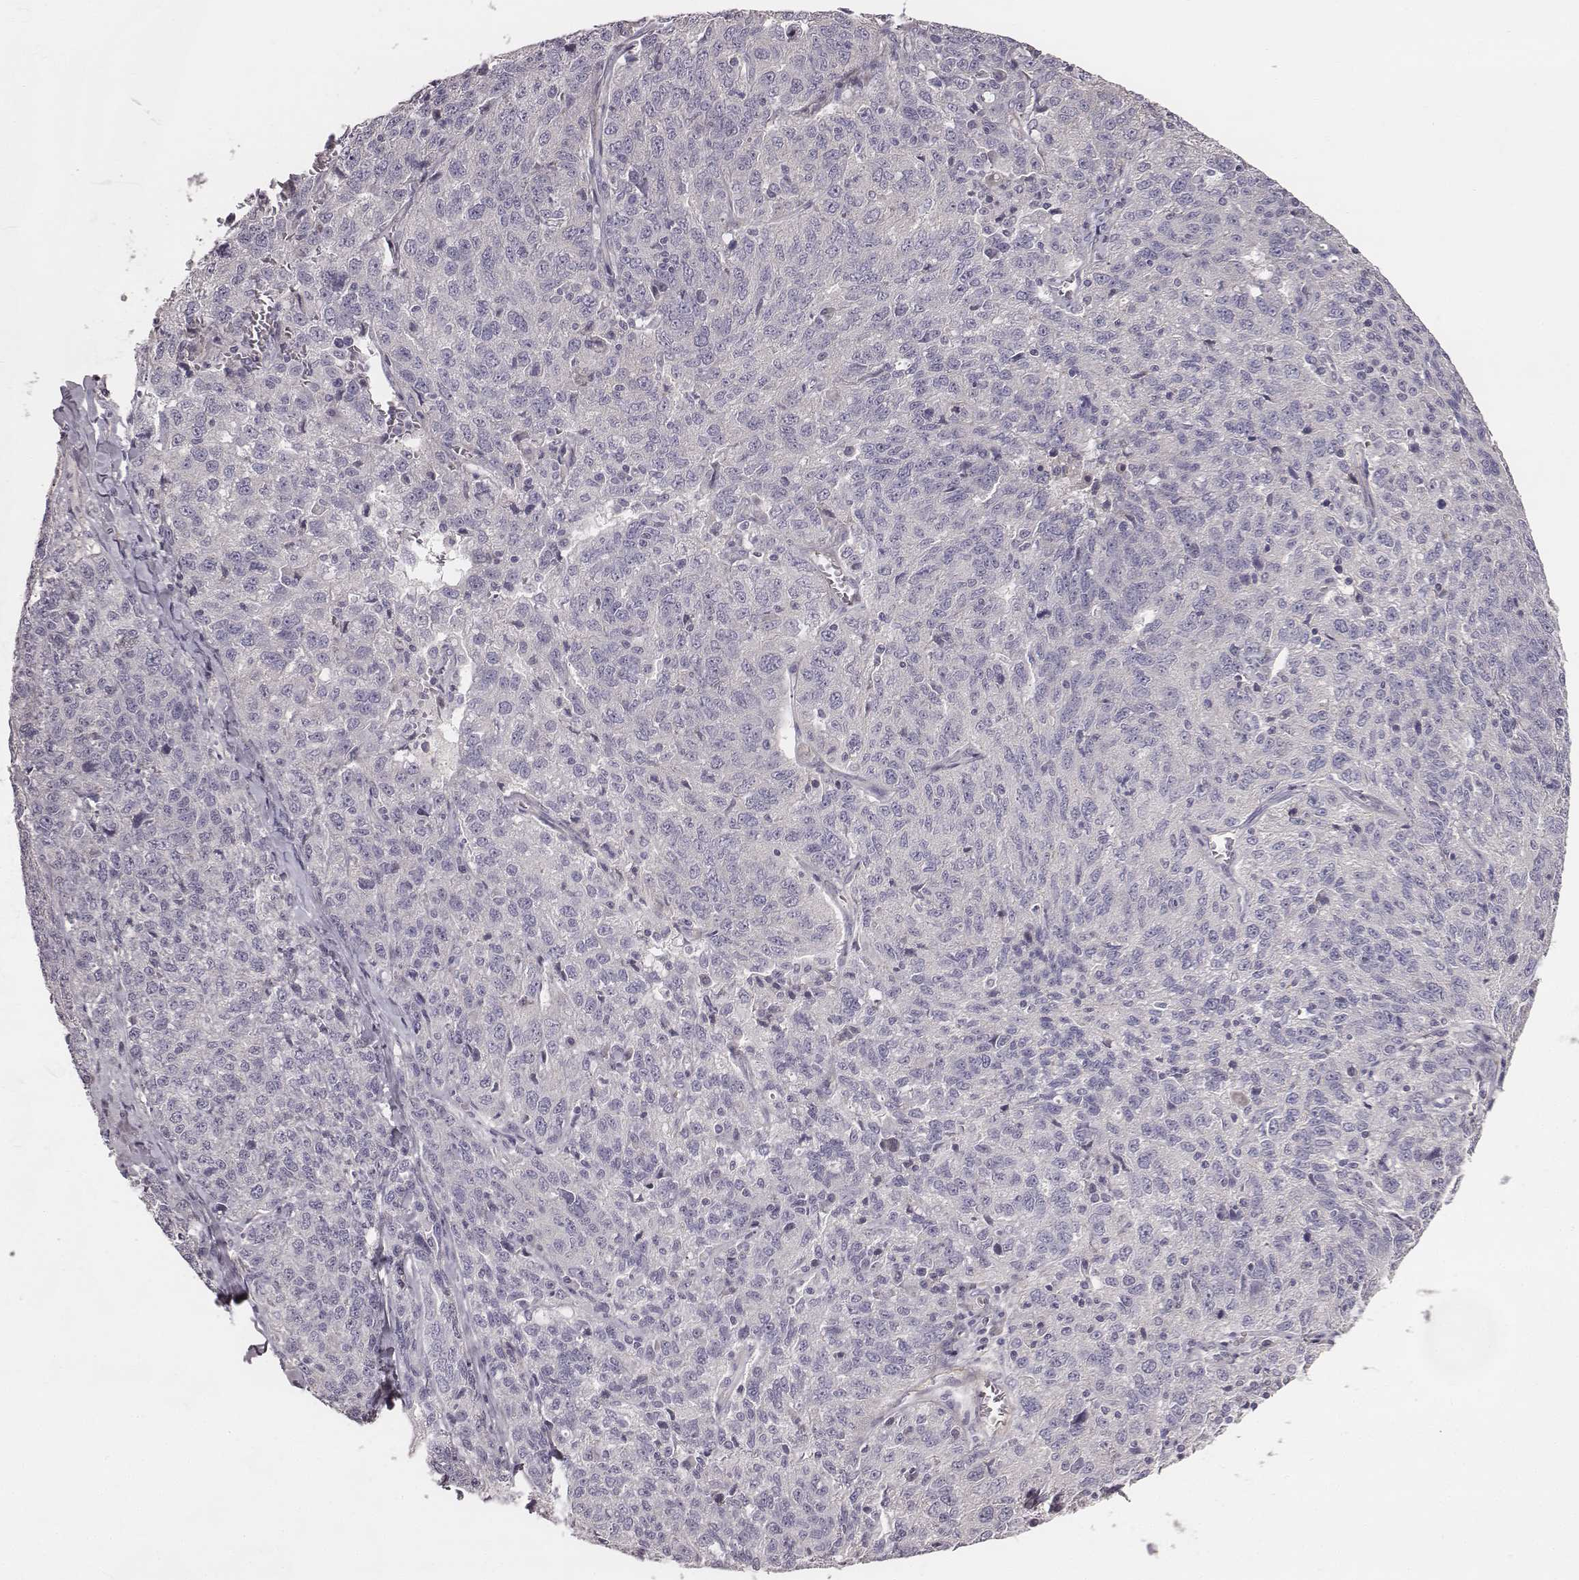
{"staining": {"intensity": "negative", "quantity": "none", "location": "none"}, "tissue": "ovarian cancer", "cell_type": "Tumor cells", "image_type": "cancer", "snomed": [{"axis": "morphology", "description": "Cystadenocarcinoma, serous, NOS"}, {"axis": "topography", "description": "Ovary"}], "caption": "IHC of ovarian serous cystadenocarcinoma exhibits no positivity in tumor cells. The staining was performed using DAB to visualize the protein expression in brown, while the nuclei were stained in blue with hematoxylin (Magnification: 20x).", "gene": "PRKCZ", "patient": {"sex": "female", "age": 71}}